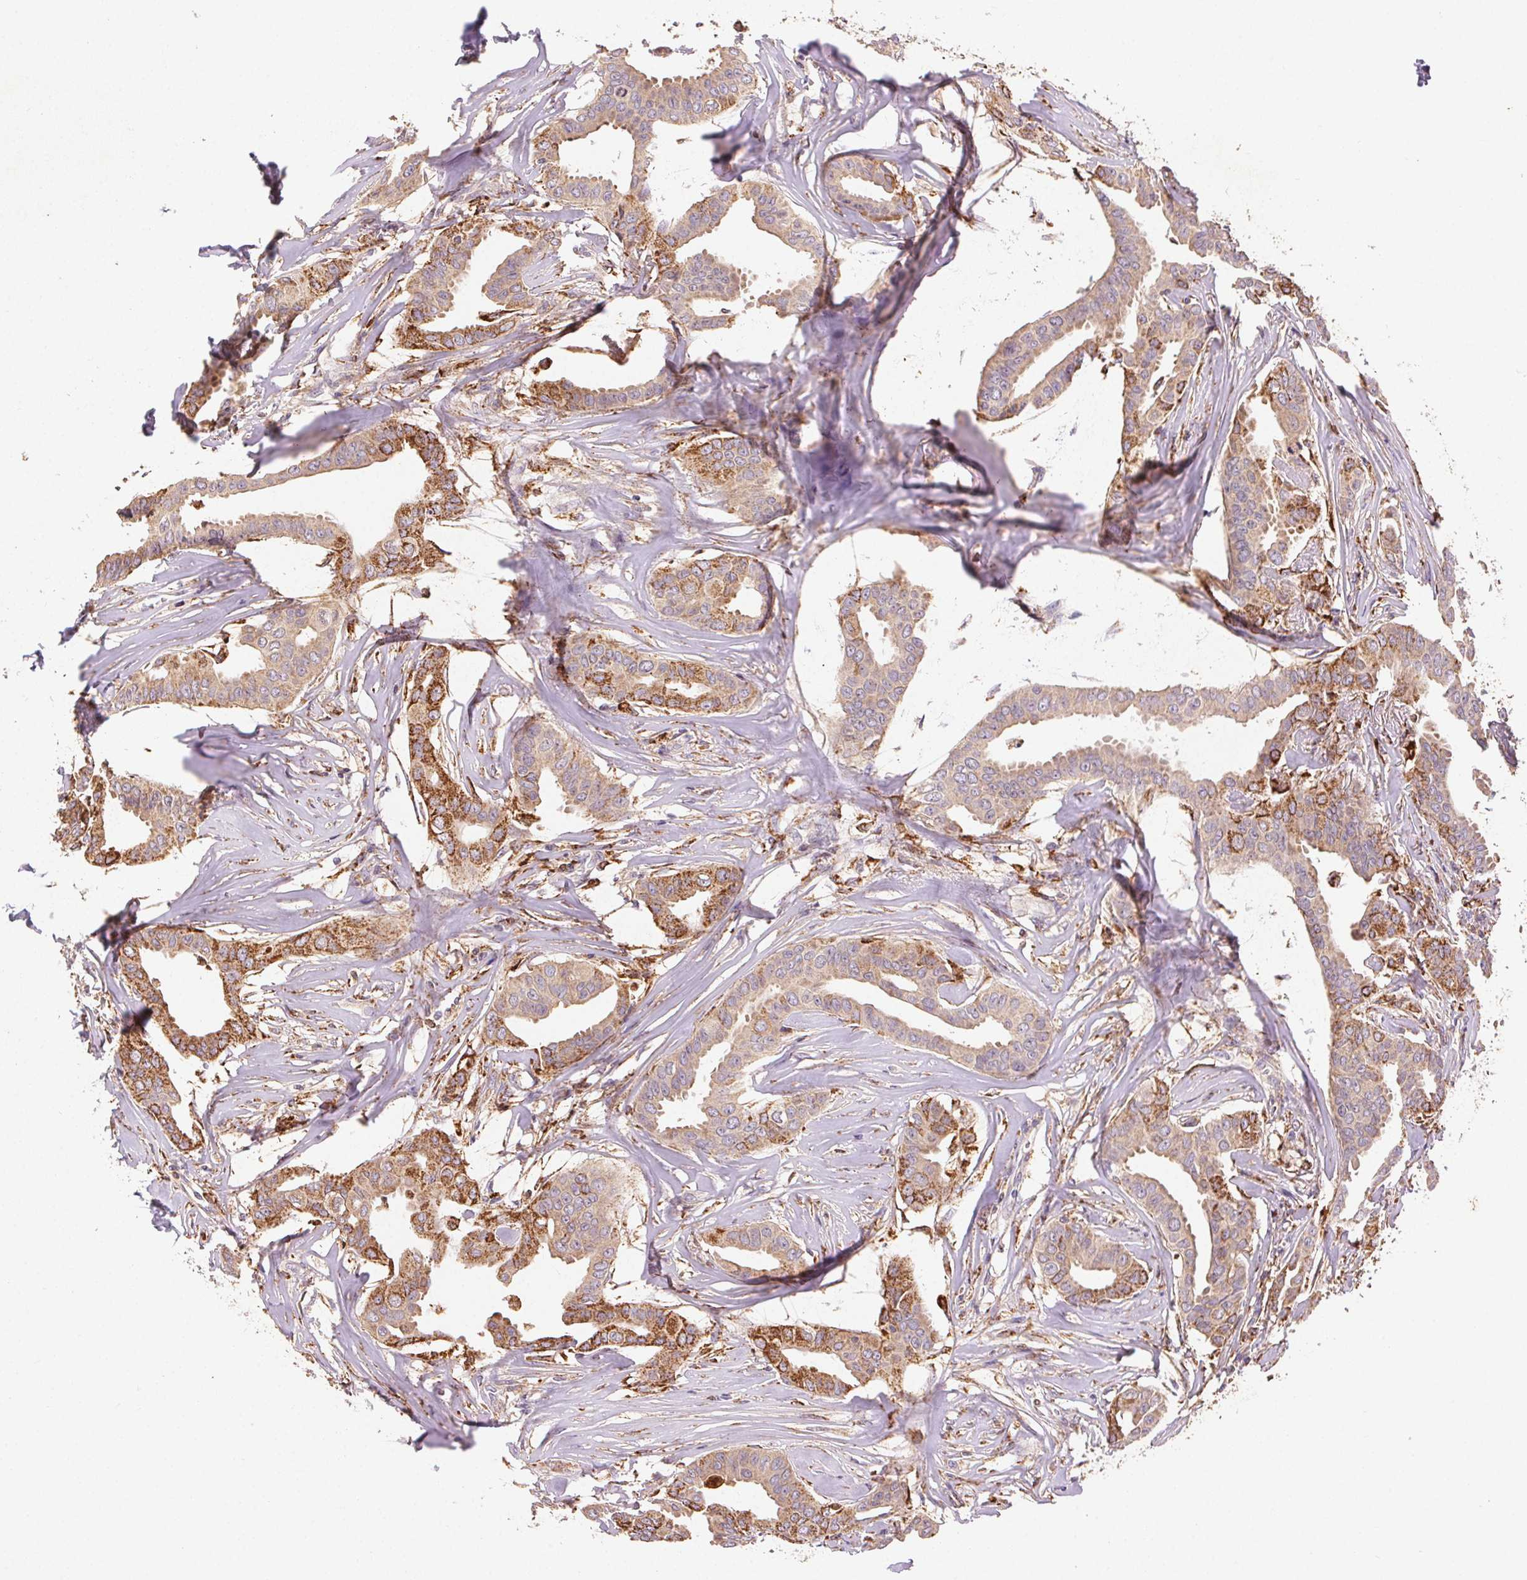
{"staining": {"intensity": "moderate", "quantity": "25%-75%", "location": "cytoplasmic/membranous"}, "tissue": "breast cancer", "cell_type": "Tumor cells", "image_type": "cancer", "snomed": [{"axis": "morphology", "description": "Duct carcinoma"}, {"axis": "topography", "description": "Breast"}], "caption": "Protein expression analysis of infiltrating ductal carcinoma (breast) displays moderate cytoplasmic/membranous positivity in about 25%-75% of tumor cells.", "gene": "FNBP1L", "patient": {"sex": "female", "age": 45}}